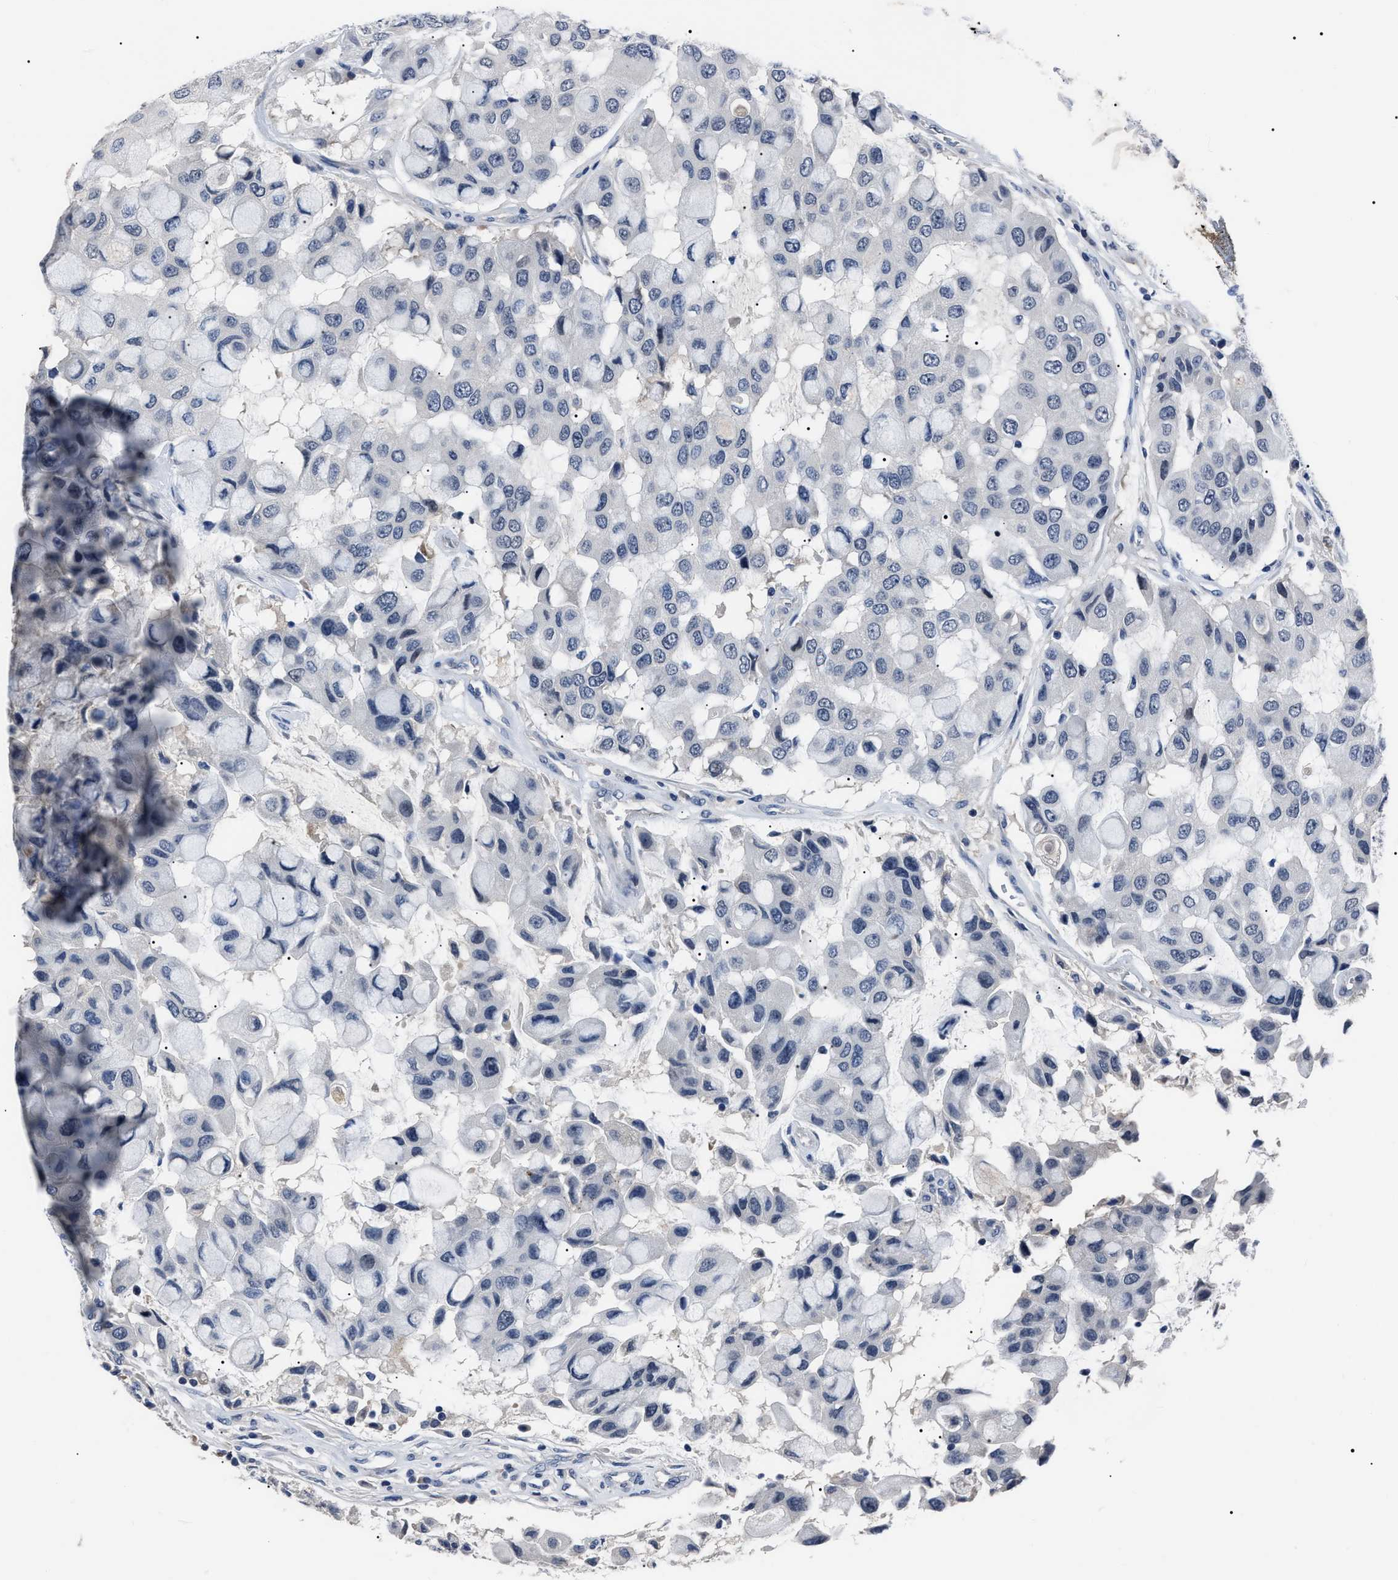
{"staining": {"intensity": "negative", "quantity": "none", "location": "none"}, "tissue": "breast cancer", "cell_type": "Tumor cells", "image_type": "cancer", "snomed": [{"axis": "morphology", "description": "Duct carcinoma"}, {"axis": "topography", "description": "Breast"}], "caption": "A histopathology image of human infiltrating ductal carcinoma (breast) is negative for staining in tumor cells. (DAB immunohistochemistry visualized using brightfield microscopy, high magnification).", "gene": "LRWD1", "patient": {"sex": "female", "age": 27}}